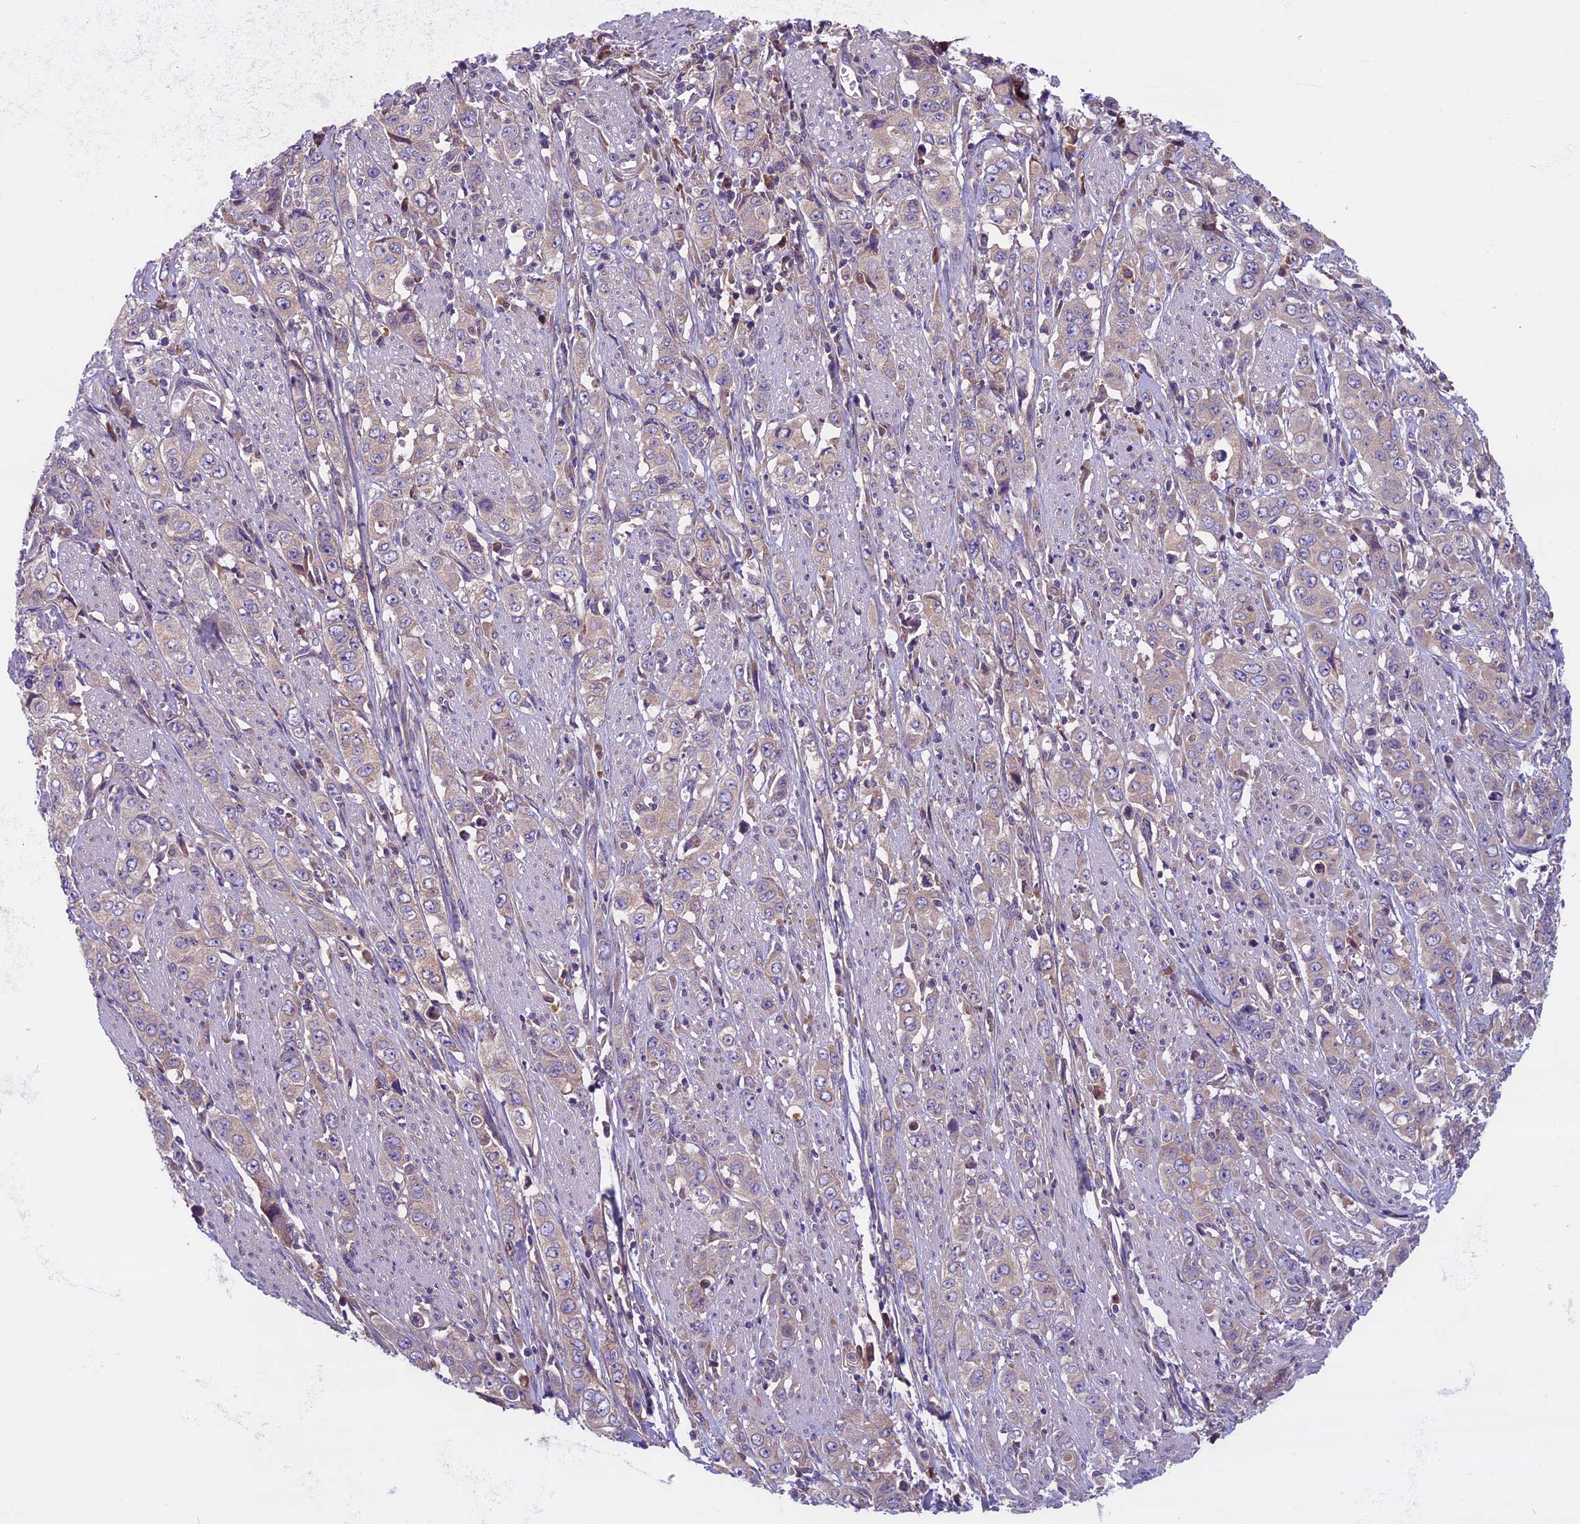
{"staining": {"intensity": "weak", "quantity": "<25%", "location": "cytoplasmic/membranous"}, "tissue": "stomach cancer", "cell_type": "Tumor cells", "image_type": "cancer", "snomed": [{"axis": "morphology", "description": "Adenocarcinoma, NOS"}, {"axis": "topography", "description": "Stomach, upper"}], "caption": "Stomach adenocarcinoma was stained to show a protein in brown. There is no significant staining in tumor cells.", "gene": "DCTN5", "patient": {"sex": "male", "age": 62}}